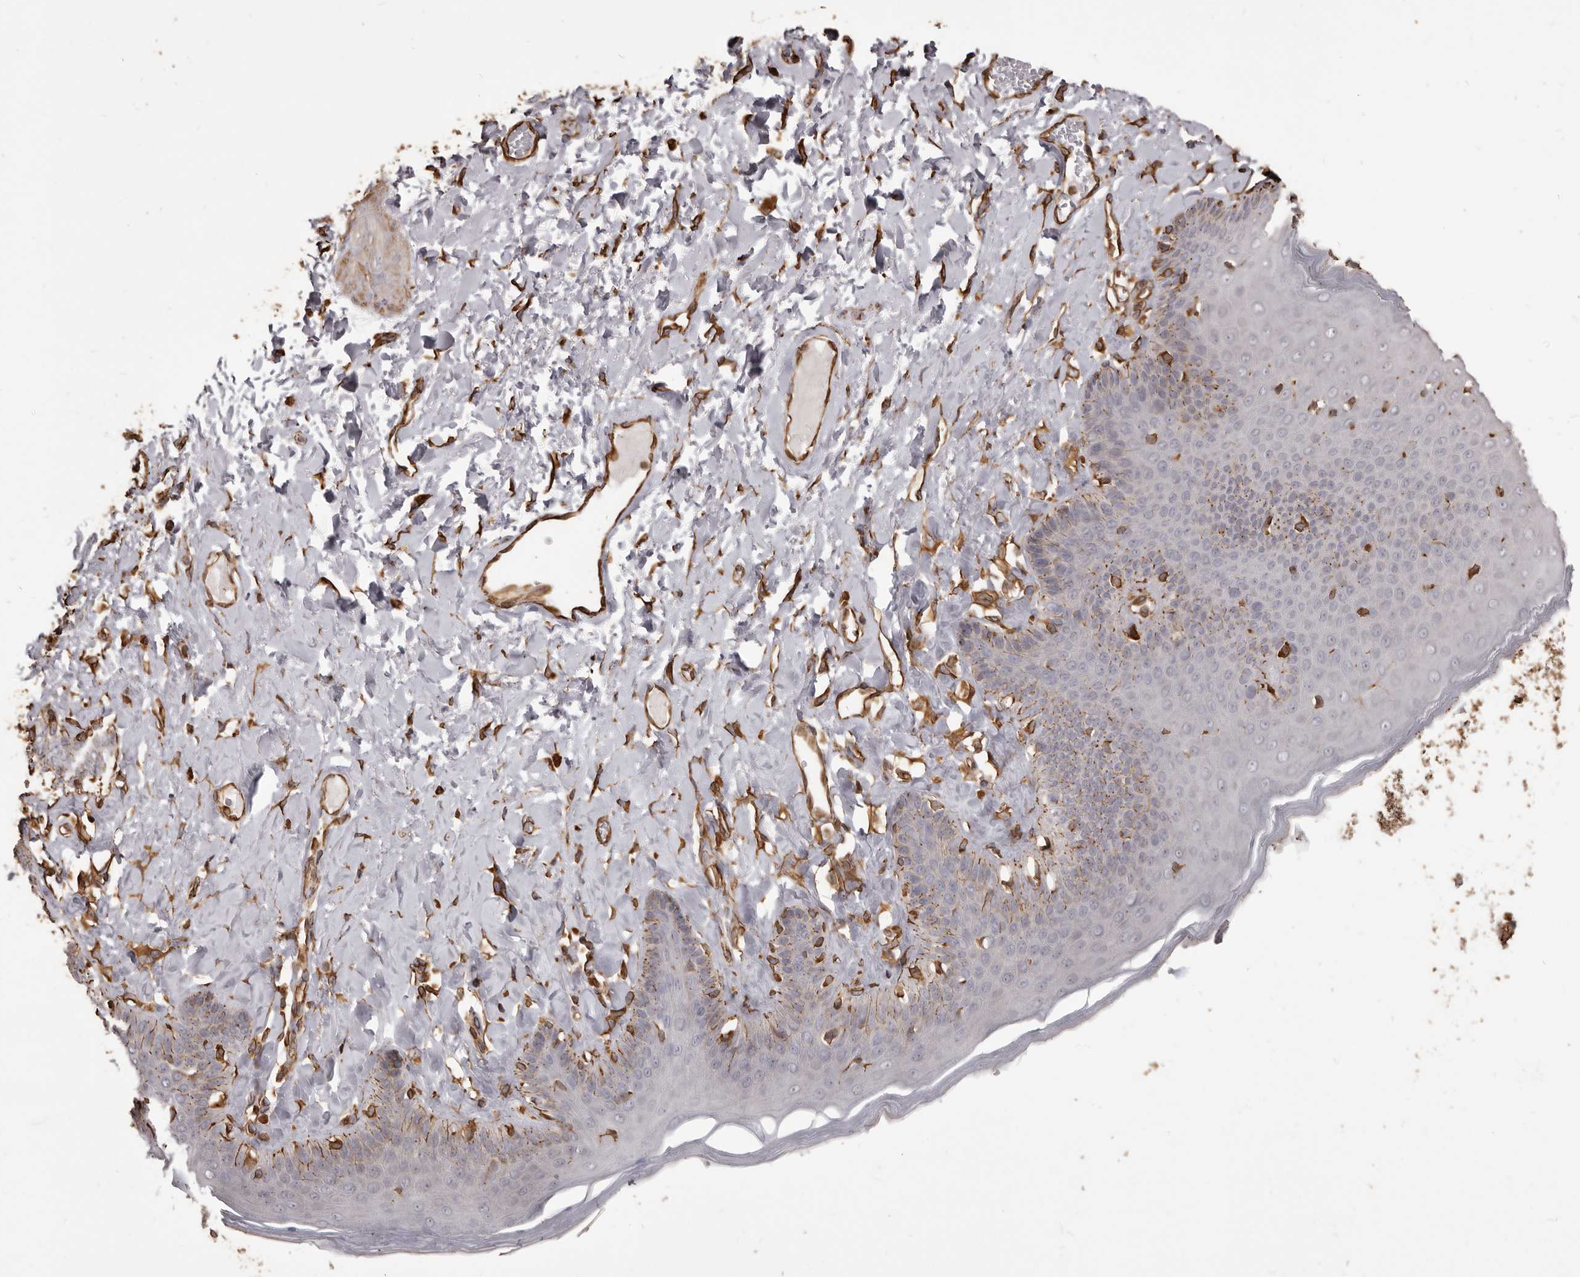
{"staining": {"intensity": "weak", "quantity": "<25%", "location": "cytoplasmic/membranous"}, "tissue": "skin", "cell_type": "Epidermal cells", "image_type": "normal", "snomed": [{"axis": "morphology", "description": "Normal tissue, NOS"}, {"axis": "topography", "description": "Anal"}], "caption": "The micrograph shows no staining of epidermal cells in normal skin.", "gene": "MTURN", "patient": {"sex": "male", "age": 69}}